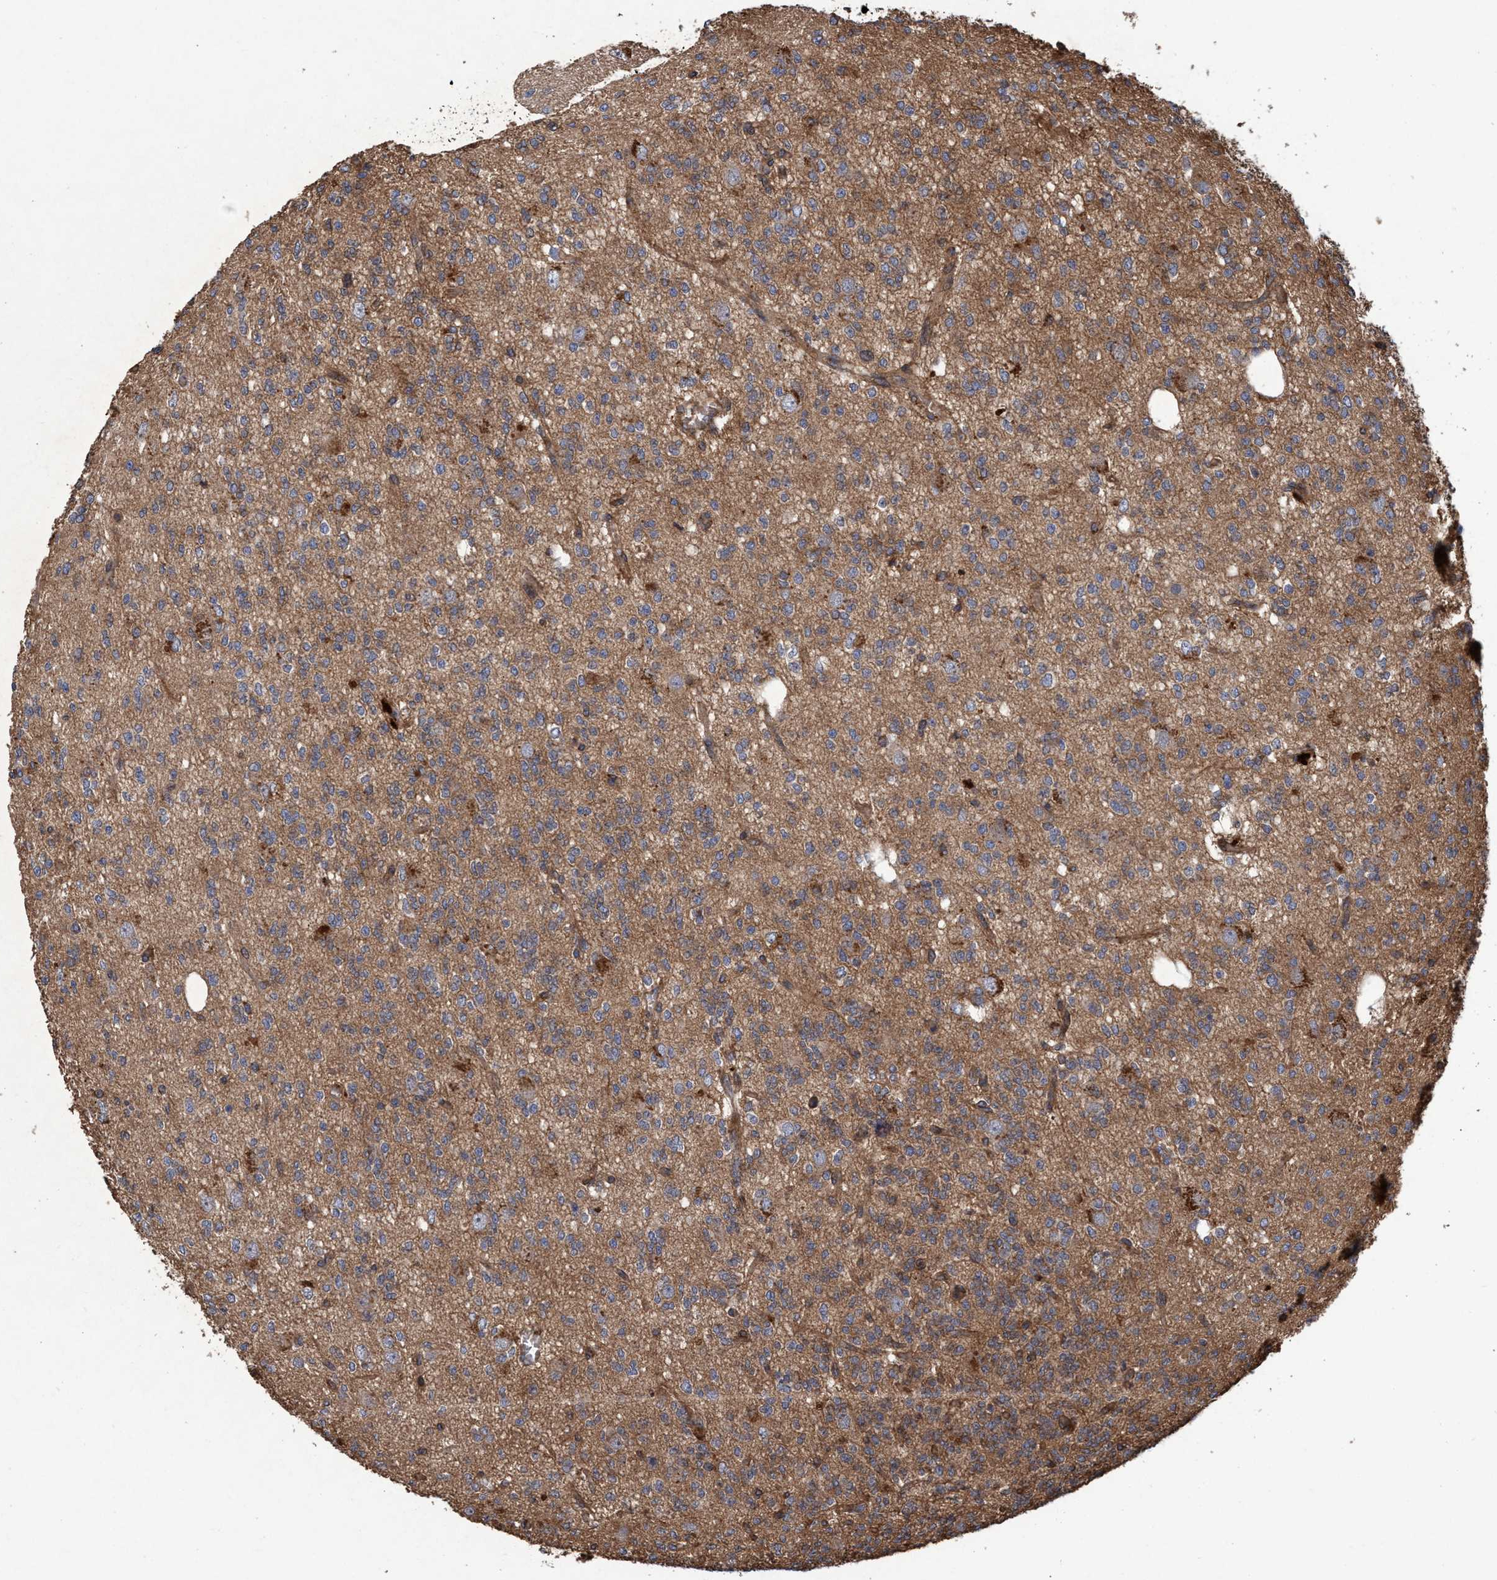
{"staining": {"intensity": "moderate", "quantity": "<25%", "location": "cytoplasmic/membranous"}, "tissue": "glioma", "cell_type": "Tumor cells", "image_type": "cancer", "snomed": [{"axis": "morphology", "description": "Glioma, malignant, Low grade"}, {"axis": "topography", "description": "Brain"}], "caption": "Protein analysis of malignant glioma (low-grade) tissue shows moderate cytoplasmic/membranous positivity in about <25% of tumor cells.", "gene": "CHMP6", "patient": {"sex": "male", "age": 38}}